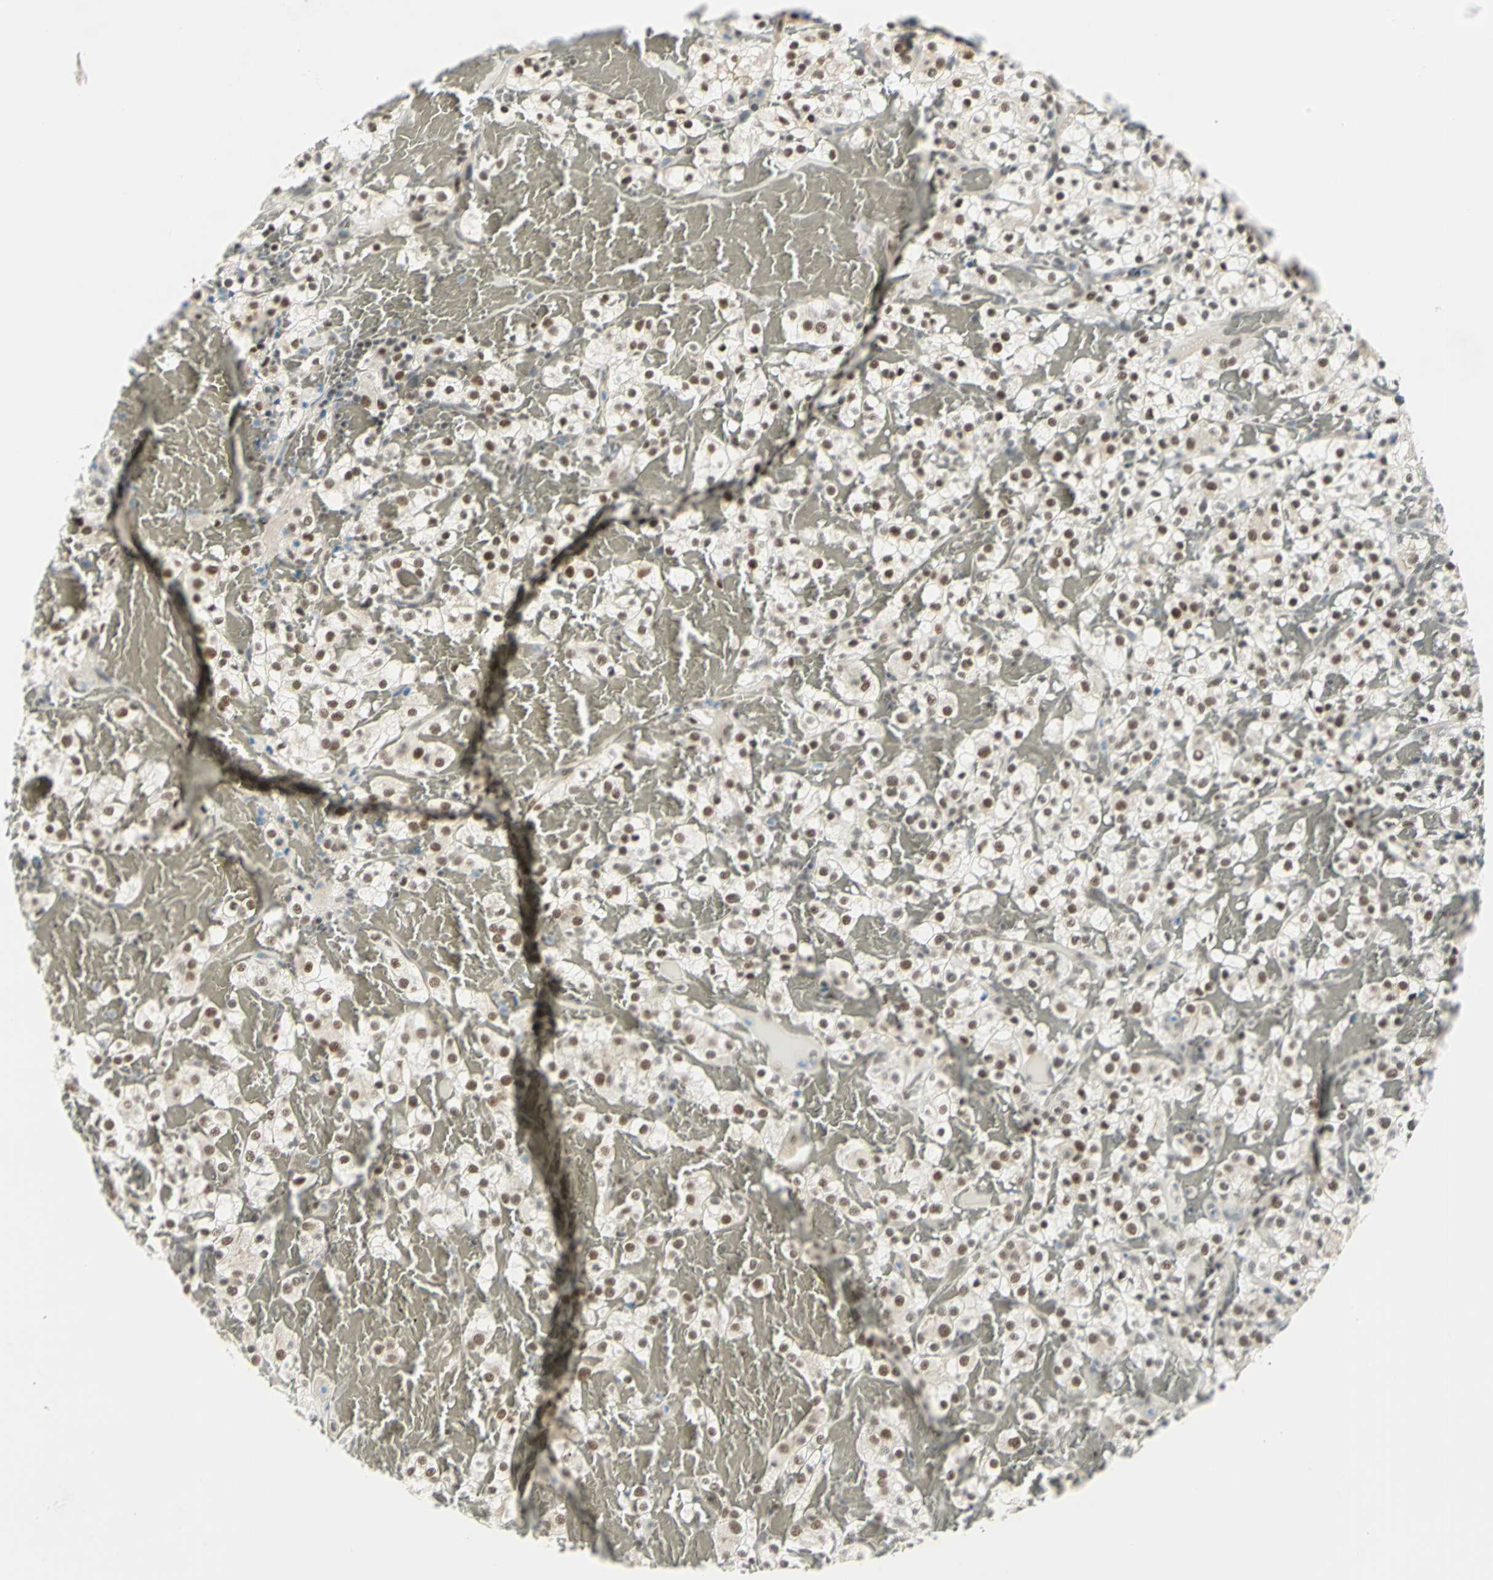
{"staining": {"intensity": "moderate", "quantity": ">75%", "location": "nuclear"}, "tissue": "renal cancer", "cell_type": "Tumor cells", "image_type": "cancer", "snomed": [{"axis": "morphology", "description": "Normal tissue, NOS"}, {"axis": "morphology", "description": "Adenocarcinoma, NOS"}, {"axis": "topography", "description": "Kidney"}], "caption": "Immunohistochemical staining of renal cancer demonstrates medium levels of moderate nuclear positivity in approximately >75% of tumor cells. (brown staining indicates protein expression, while blue staining denotes nuclei).", "gene": "CCNT1", "patient": {"sex": "female", "age": 72}}